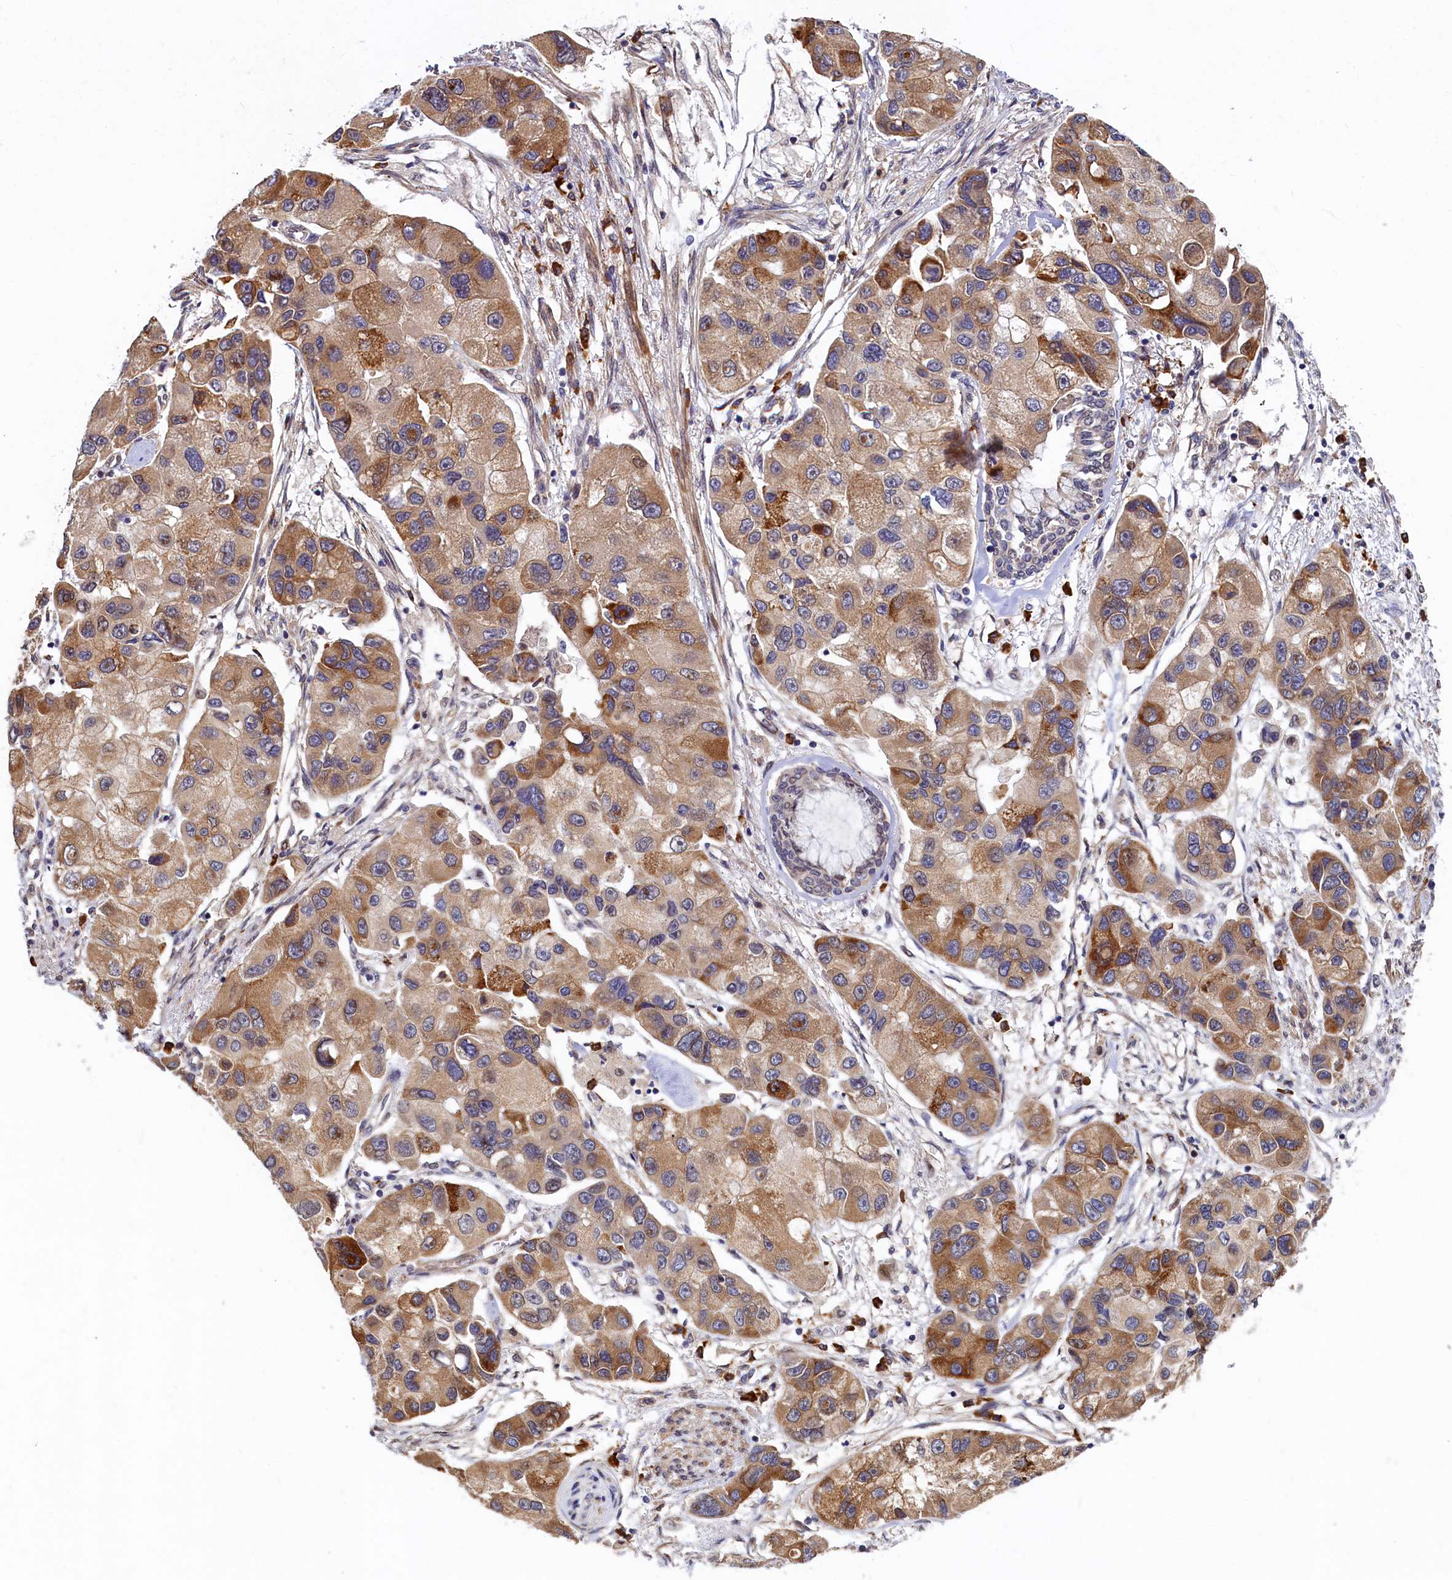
{"staining": {"intensity": "moderate", "quantity": ">75%", "location": "cytoplasmic/membranous"}, "tissue": "lung cancer", "cell_type": "Tumor cells", "image_type": "cancer", "snomed": [{"axis": "morphology", "description": "Adenocarcinoma, NOS"}, {"axis": "topography", "description": "Lung"}], "caption": "Adenocarcinoma (lung) stained for a protein (brown) exhibits moderate cytoplasmic/membranous positive expression in approximately >75% of tumor cells.", "gene": "SLC16A14", "patient": {"sex": "female", "age": 54}}